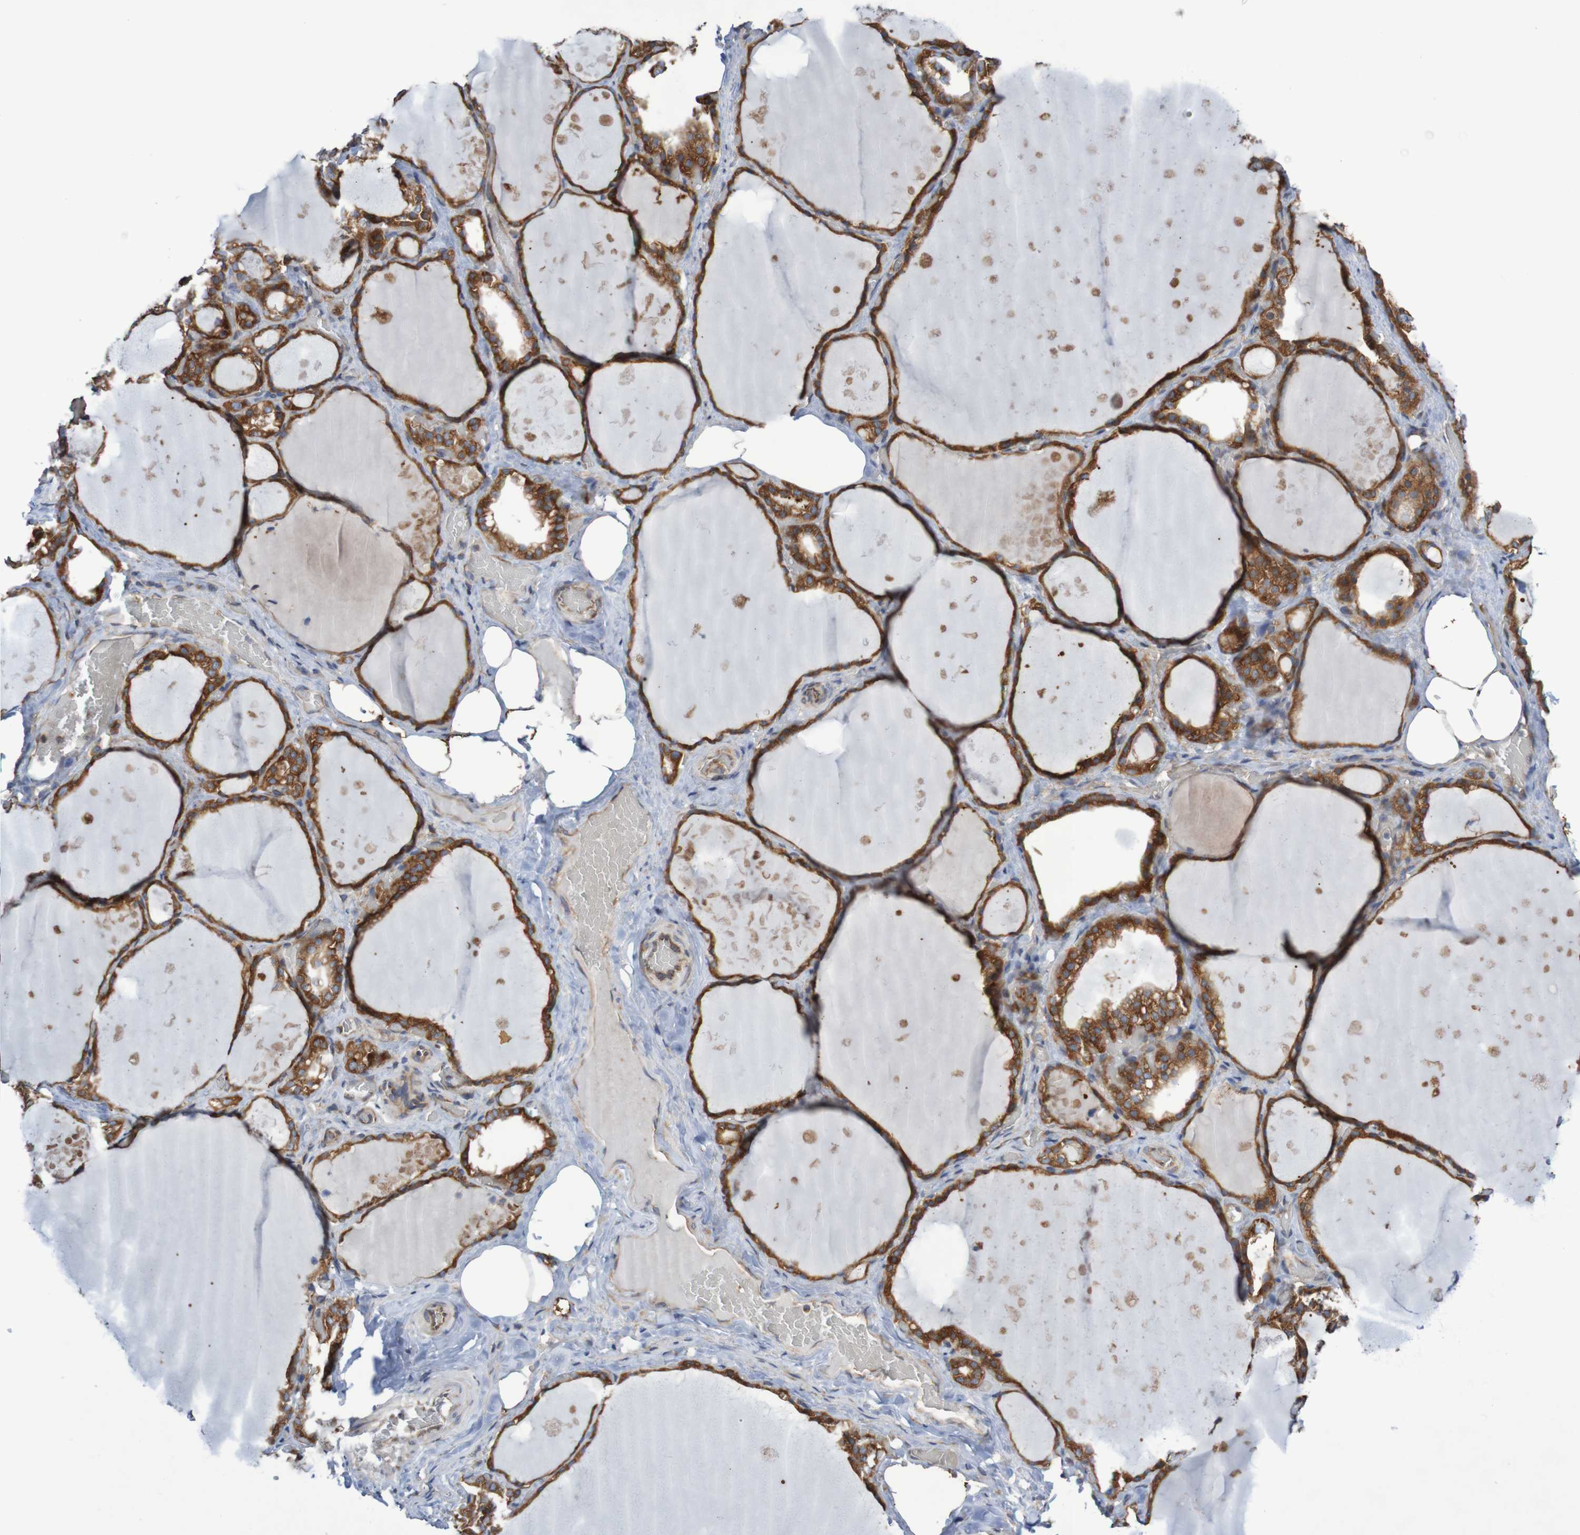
{"staining": {"intensity": "strong", "quantity": "25%-75%", "location": "cytoplasmic/membranous"}, "tissue": "thyroid gland", "cell_type": "Glandular cells", "image_type": "normal", "snomed": [{"axis": "morphology", "description": "Normal tissue, NOS"}, {"axis": "topography", "description": "Thyroid gland"}], "caption": "Immunohistochemical staining of unremarkable thyroid gland reveals high levels of strong cytoplasmic/membranous staining in approximately 25%-75% of glandular cells.", "gene": "LRRC47", "patient": {"sex": "male", "age": 61}}